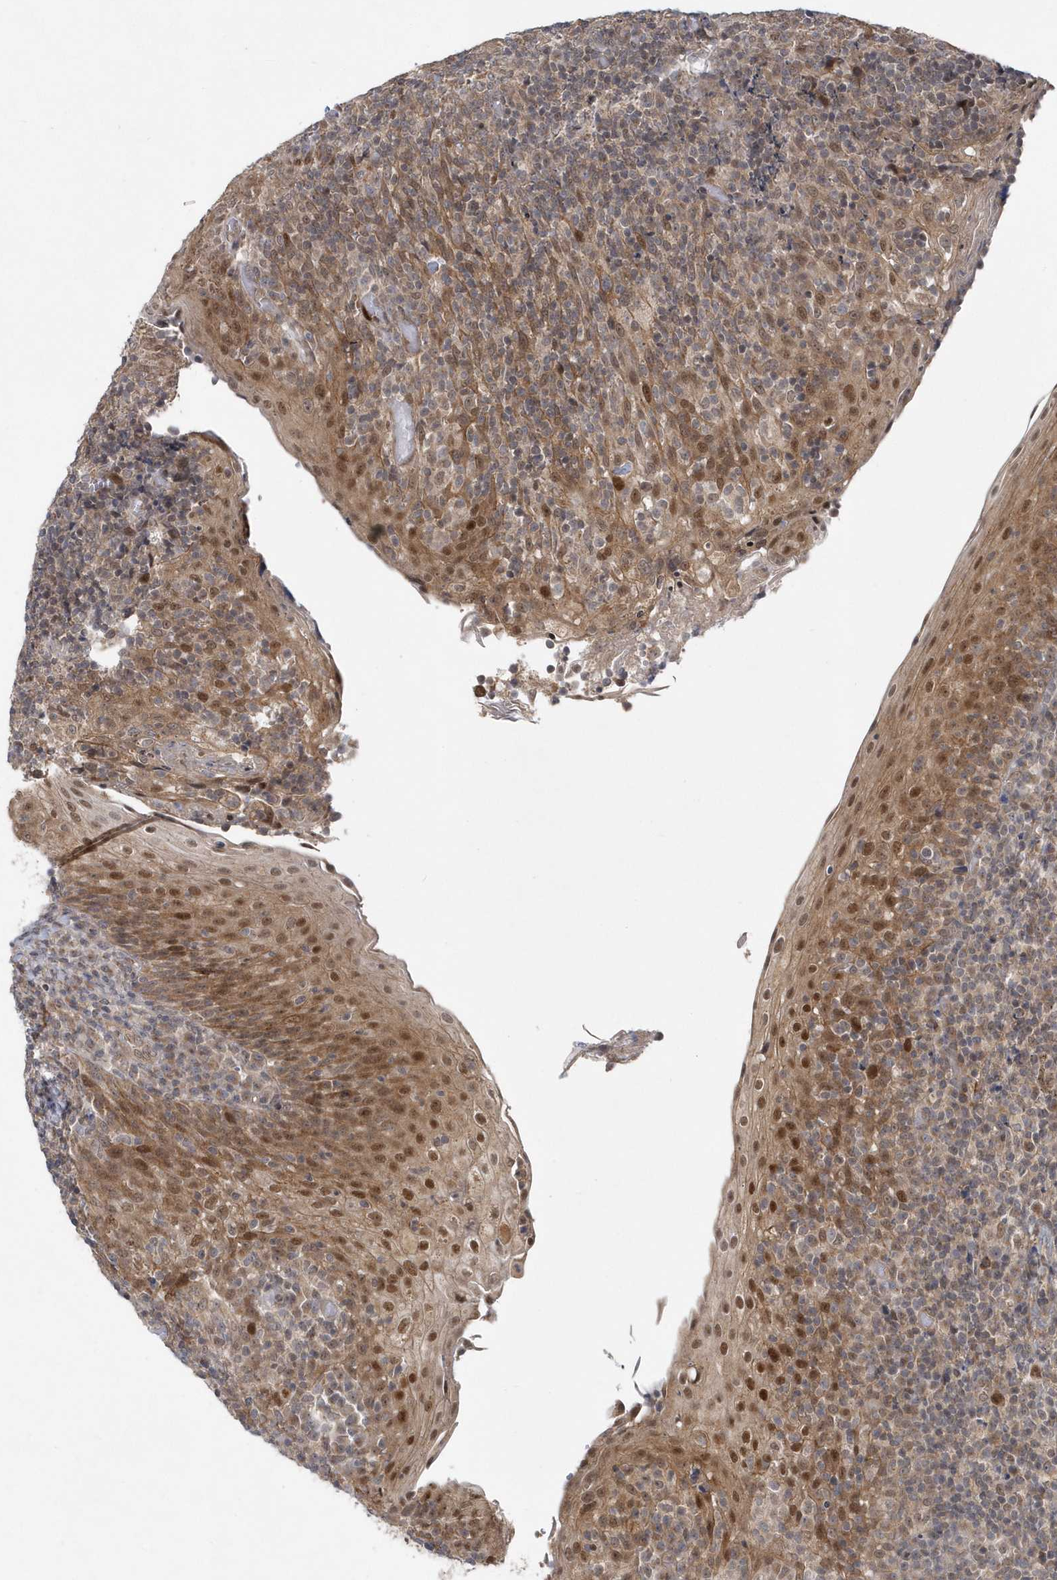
{"staining": {"intensity": "moderate", "quantity": "<25%", "location": "nuclear"}, "tissue": "tonsil", "cell_type": "Germinal center cells", "image_type": "normal", "snomed": [{"axis": "morphology", "description": "Normal tissue, NOS"}, {"axis": "topography", "description": "Tonsil"}], "caption": "Protein staining demonstrates moderate nuclear expression in about <25% of germinal center cells in benign tonsil. (DAB (3,3'-diaminobenzidine) = brown stain, brightfield microscopy at high magnification).", "gene": "MXI1", "patient": {"sex": "female", "age": 19}}